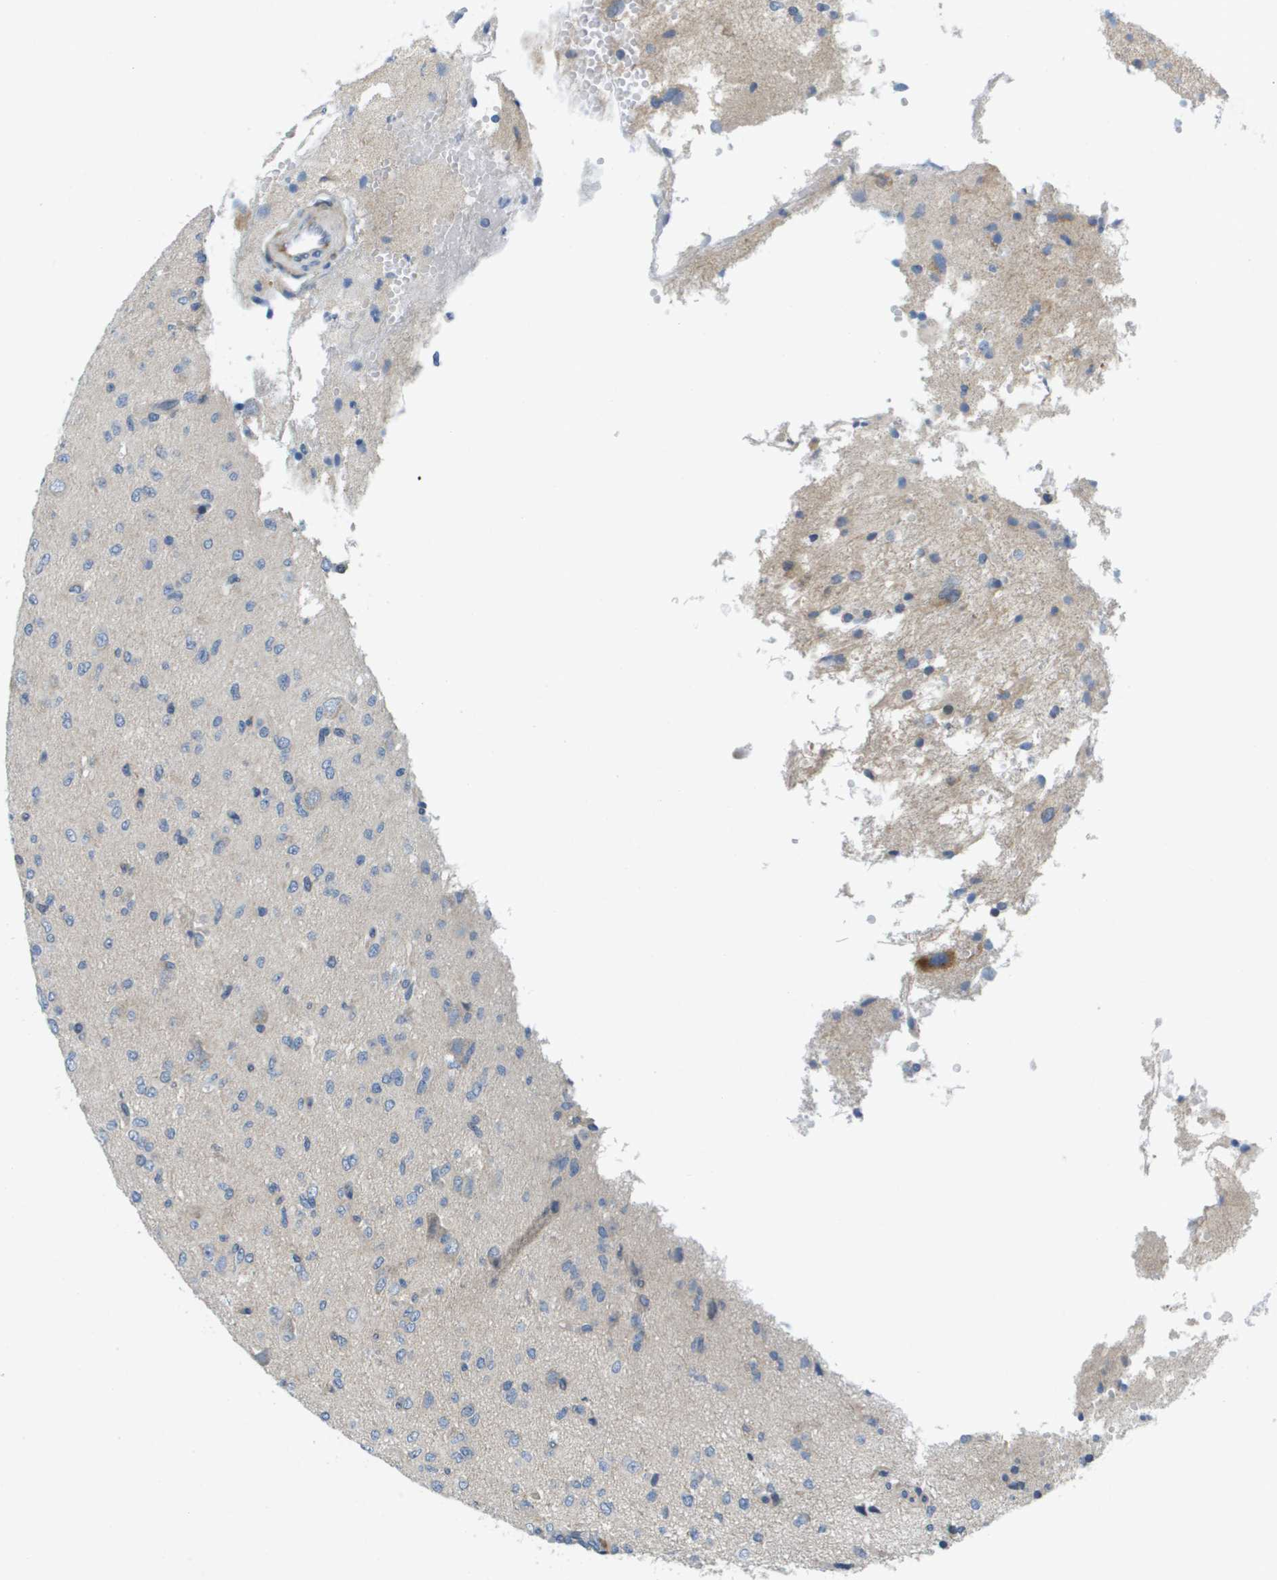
{"staining": {"intensity": "negative", "quantity": "none", "location": "none"}, "tissue": "glioma", "cell_type": "Tumor cells", "image_type": "cancer", "snomed": [{"axis": "morphology", "description": "Glioma, malignant, High grade"}, {"axis": "topography", "description": "Brain"}], "caption": "Tumor cells show no significant staining in malignant glioma (high-grade). (Immunohistochemistry, brightfield microscopy, high magnification).", "gene": "KRT23", "patient": {"sex": "female", "age": 59}}